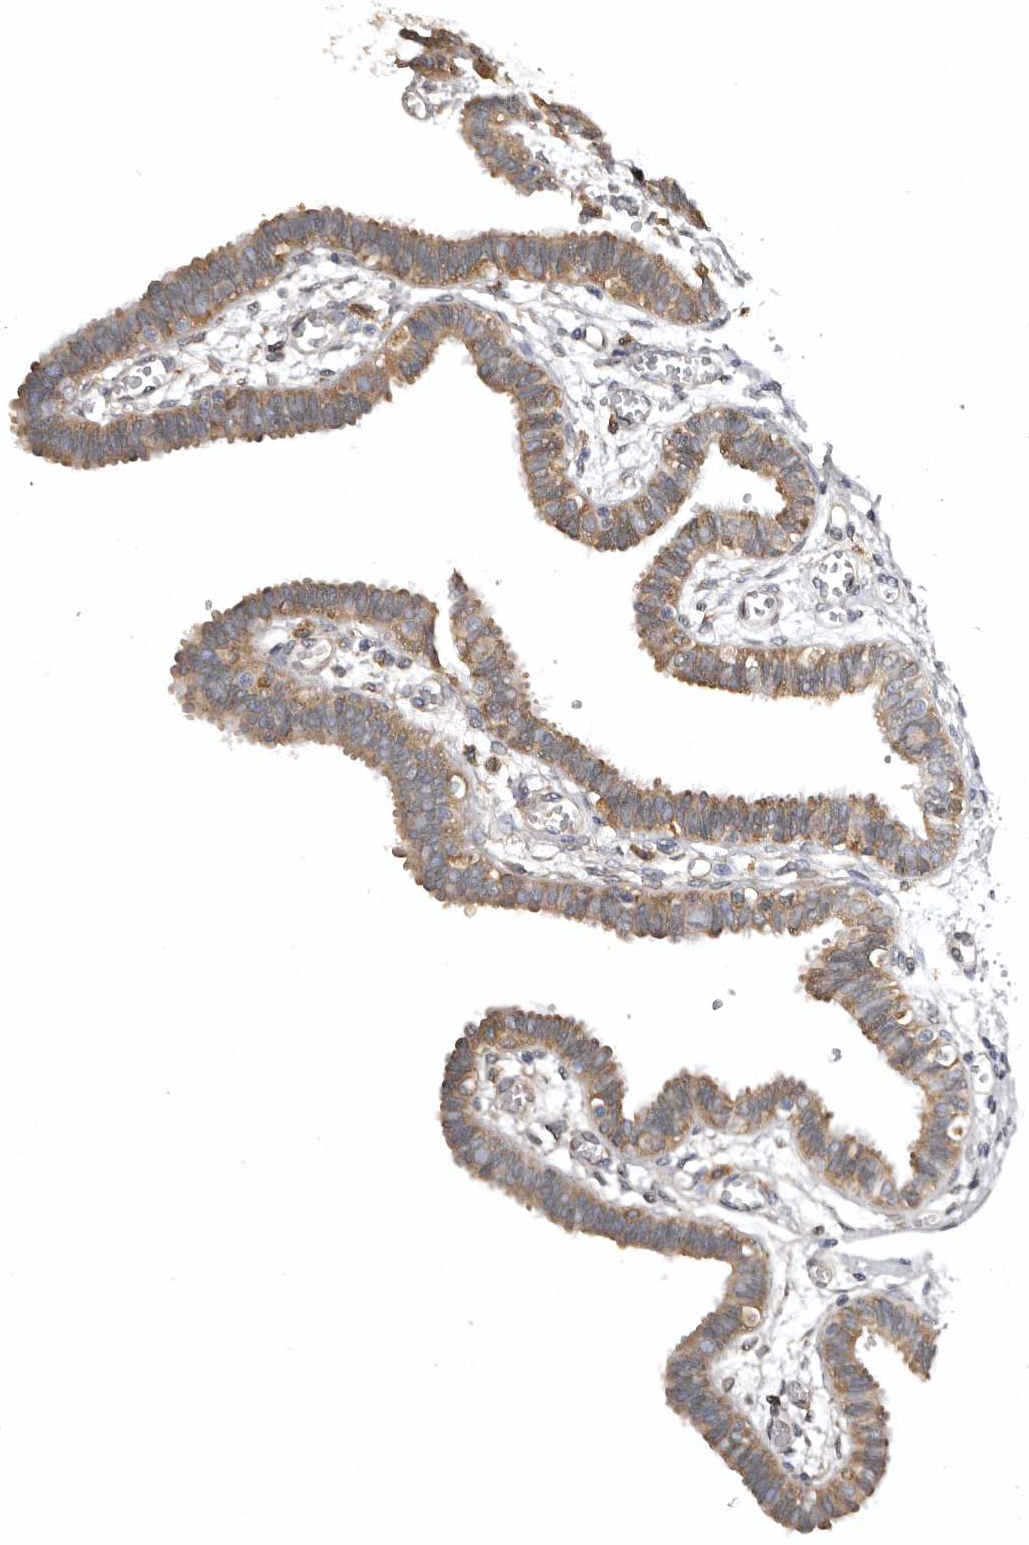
{"staining": {"intensity": "moderate", "quantity": ">75%", "location": "cytoplasmic/membranous"}, "tissue": "fallopian tube", "cell_type": "Glandular cells", "image_type": "normal", "snomed": [{"axis": "morphology", "description": "Normal tissue, NOS"}, {"axis": "topography", "description": "Fallopian tube"}, {"axis": "topography", "description": "Placenta"}], "caption": "A brown stain labels moderate cytoplasmic/membranous staining of a protein in glandular cells of unremarkable fallopian tube. The protein is stained brown, and the nuclei are stained in blue (DAB (3,3'-diaminobenzidine) IHC with brightfield microscopy, high magnification).", "gene": "INKA2", "patient": {"sex": "female", "age": 32}}